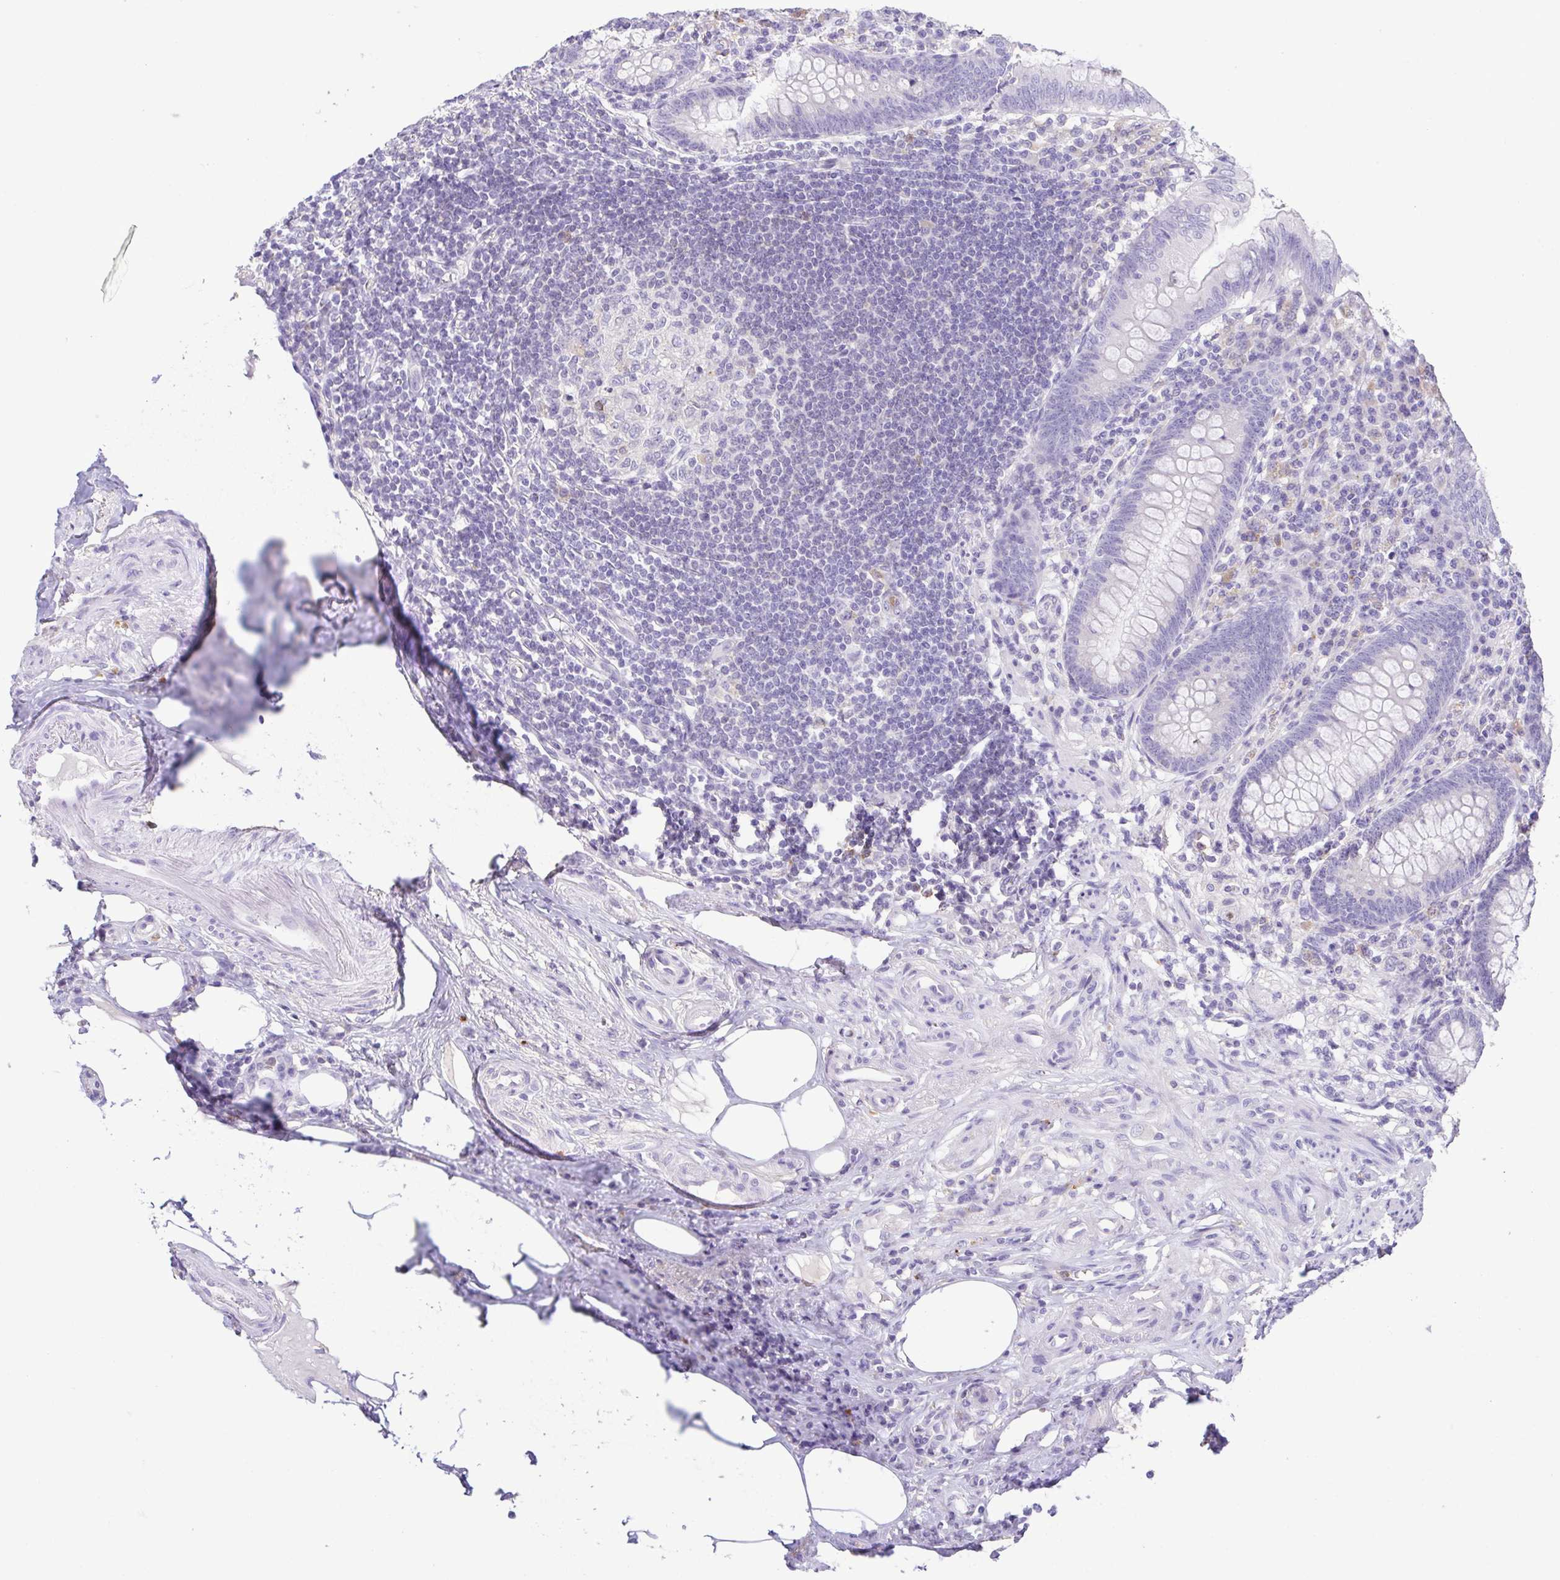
{"staining": {"intensity": "negative", "quantity": "none", "location": "none"}, "tissue": "appendix", "cell_type": "Glandular cells", "image_type": "normal", "snomed": [{"axis": "morphology", "description": "Normal tissue, NOS"}, {"axis": "topography", "description": "Appendix"}], "caption": "Histopathology image shows no protein expression in glandular cells of normal appendix. The staining is performed using DAB brown chromogen with nuclei counter-stained in using hematoxylin.", "gene": "PGLYRP1", "patient": {"sex": "female", "age": 57}}